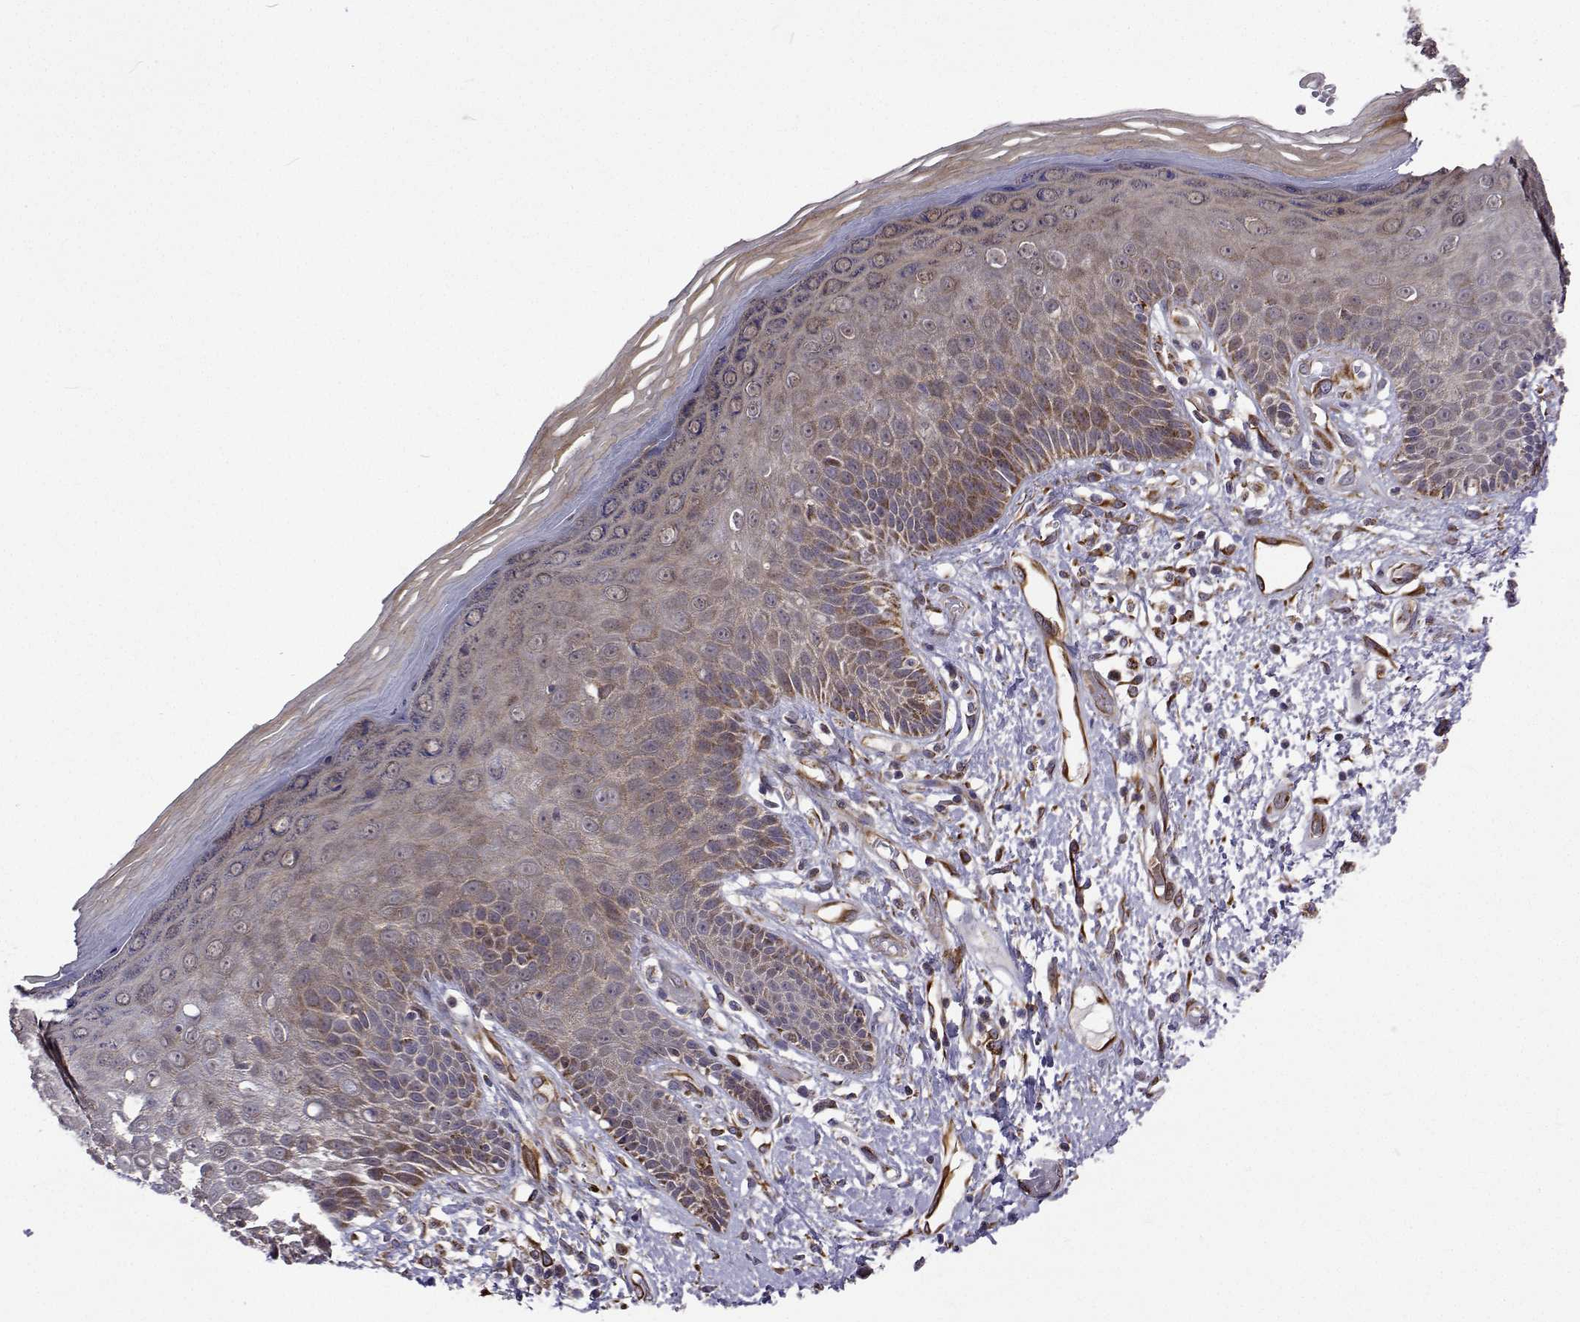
{"staining": {"intensity": "moderate", "quantity": "<25%", "location": "cytoplasmic/membranous"}, "tissue": "skin", "cell_type": "Epidermal cells", "image_type": "normal", "snomed": [{"axis": "morphology", "description": "Normal tissue, NOS"}, {"axis": "topography", "description": "Anal"}, {"axis": "topography", "description": "Peripheral nerve tissue"}], "caption": "Immunohistochemical staining of normal human skin shows <25% levels of moderate cytoplasmic/membranous protein positivity in approximately <25% of epidermal cells.", "gene": "DHTKD1", "patient": {"sex": "male", "age": 78}}